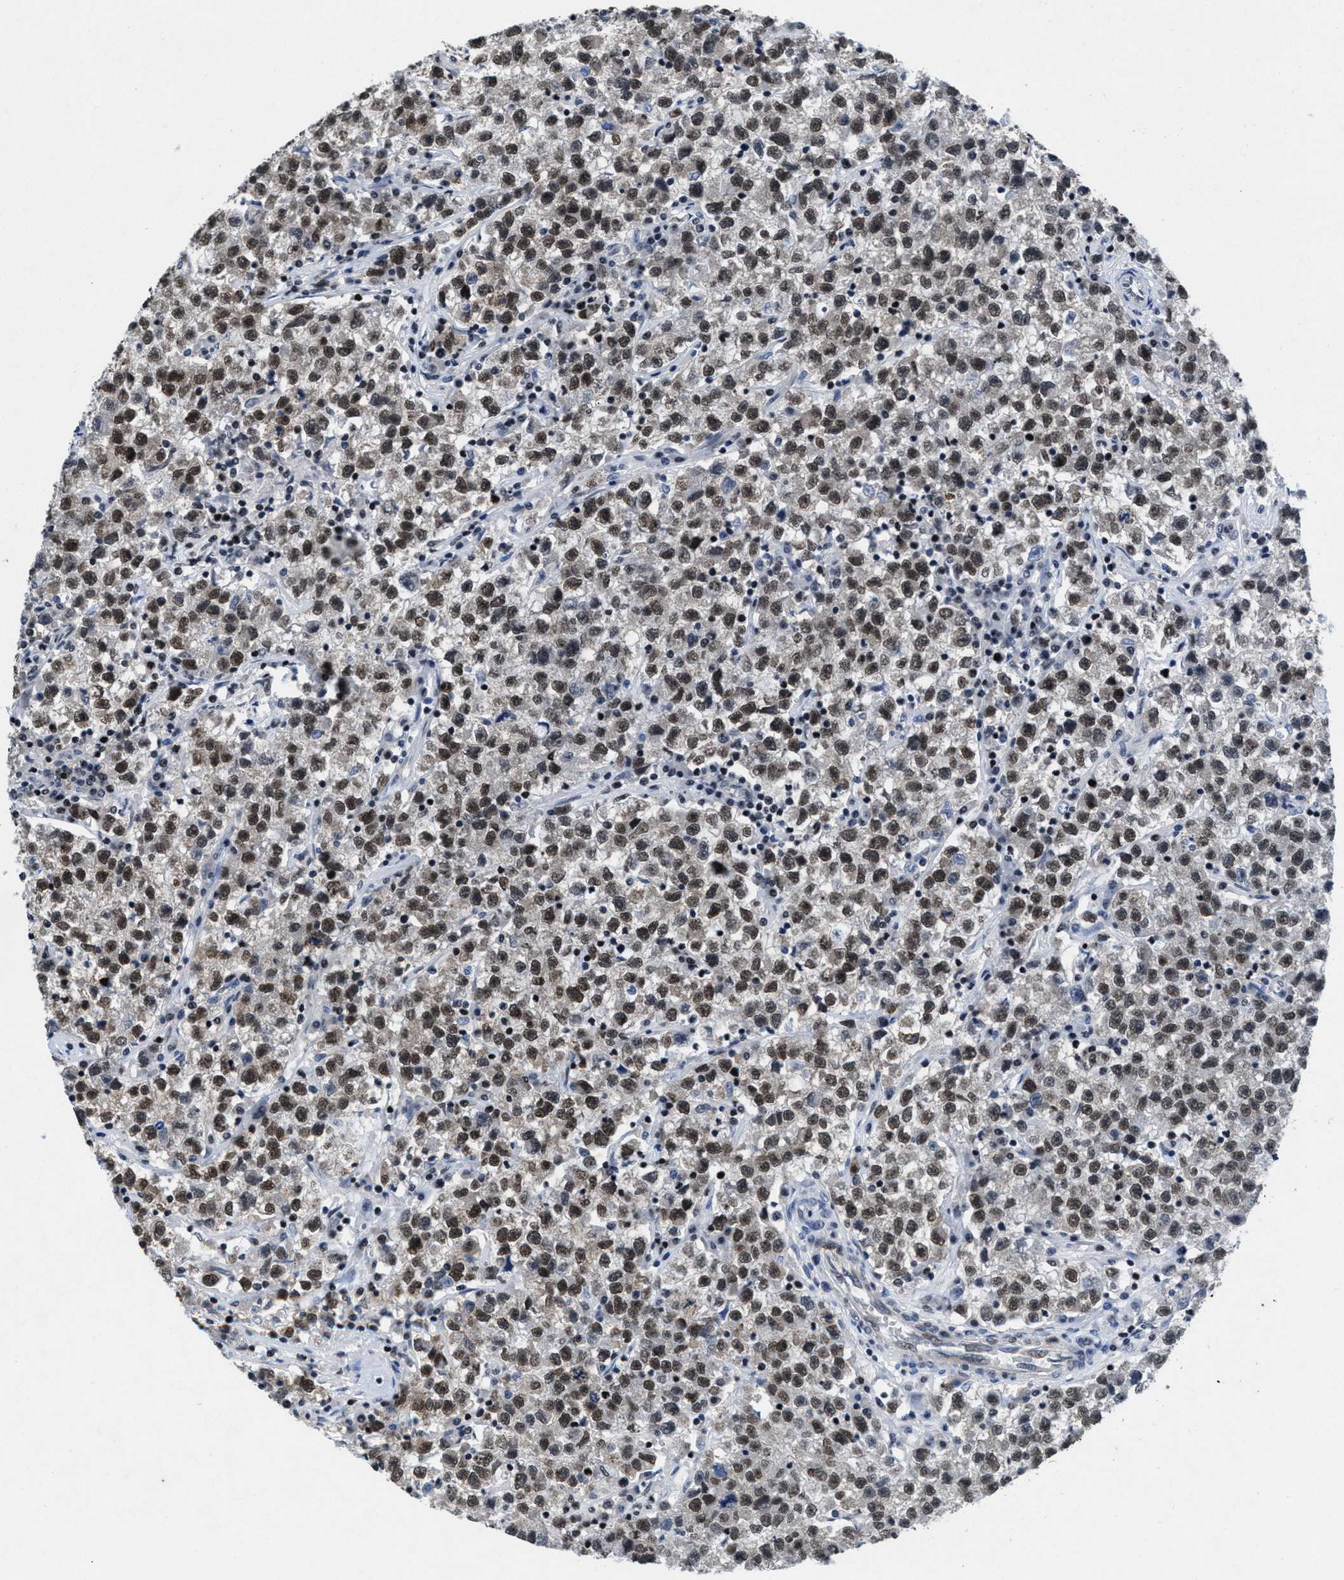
{"staining": {"intensity": "moderate", "quantity": ">75%", "location": "nuclear"}, "tissue": "testis cancer", "cell_type": "Tumor cells", "image_type": "cancer", "snomed": [{"axis": "morphology", "description": "Seminoma, NOS"}, {"axis": "topography", "description": "Testis"}], "caption": "DAB (3,3'-diaminobenzidine) immunohistochemical staining of seminoma (testis) shows moderate nuclear protein staining in approximately >75% of tumor cells. Nuclei are stained in blue.", "gene": "WDR81", "patient": {"sex": "male", "age": 22}}